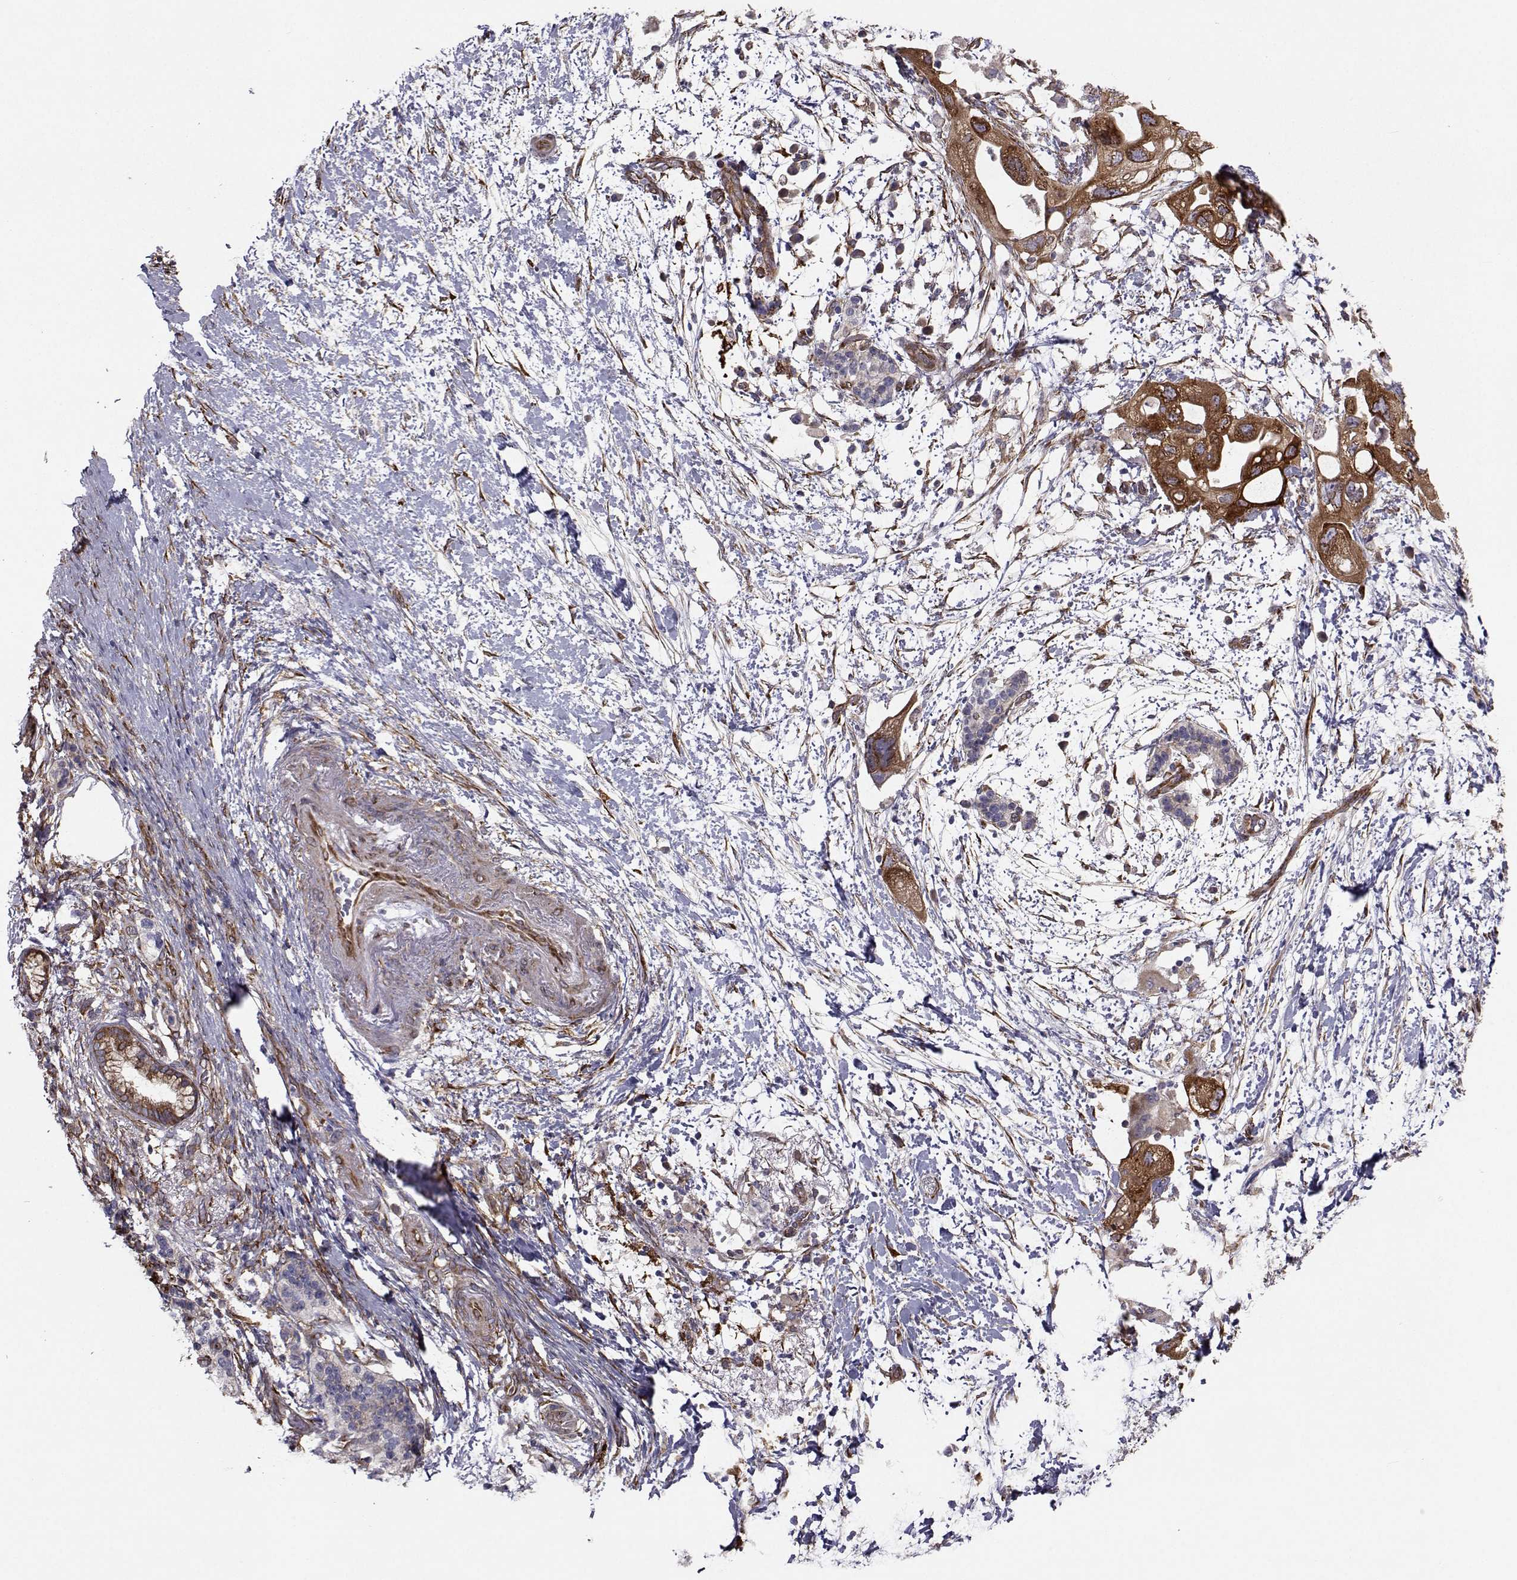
{"staining": {"intensity": "strong", "quantity": ">75%", "location": "cytoplasmic/membranous"}, "tissue": "pancreatic cancer", "cell_type": "Tumor cells", "image_type": "cancer", "snomed": [{"axis": "morphology", "description": "Adenocarcinoma, NOS"}, {"axis": "topography", "description": "Pancreas"}], "caption": "Pancreatic cancer (adenocarcinoma) stained with DAB immunohistochemistry demonstrates high levels of strong cytoplasmic/membranous staining in approximately >75% of tumor cells. (DAB = brown stain, brightfield microscopy at high magnification).", "gene": "TRIP10", "patient": {"sex": "female", "age": 72}}